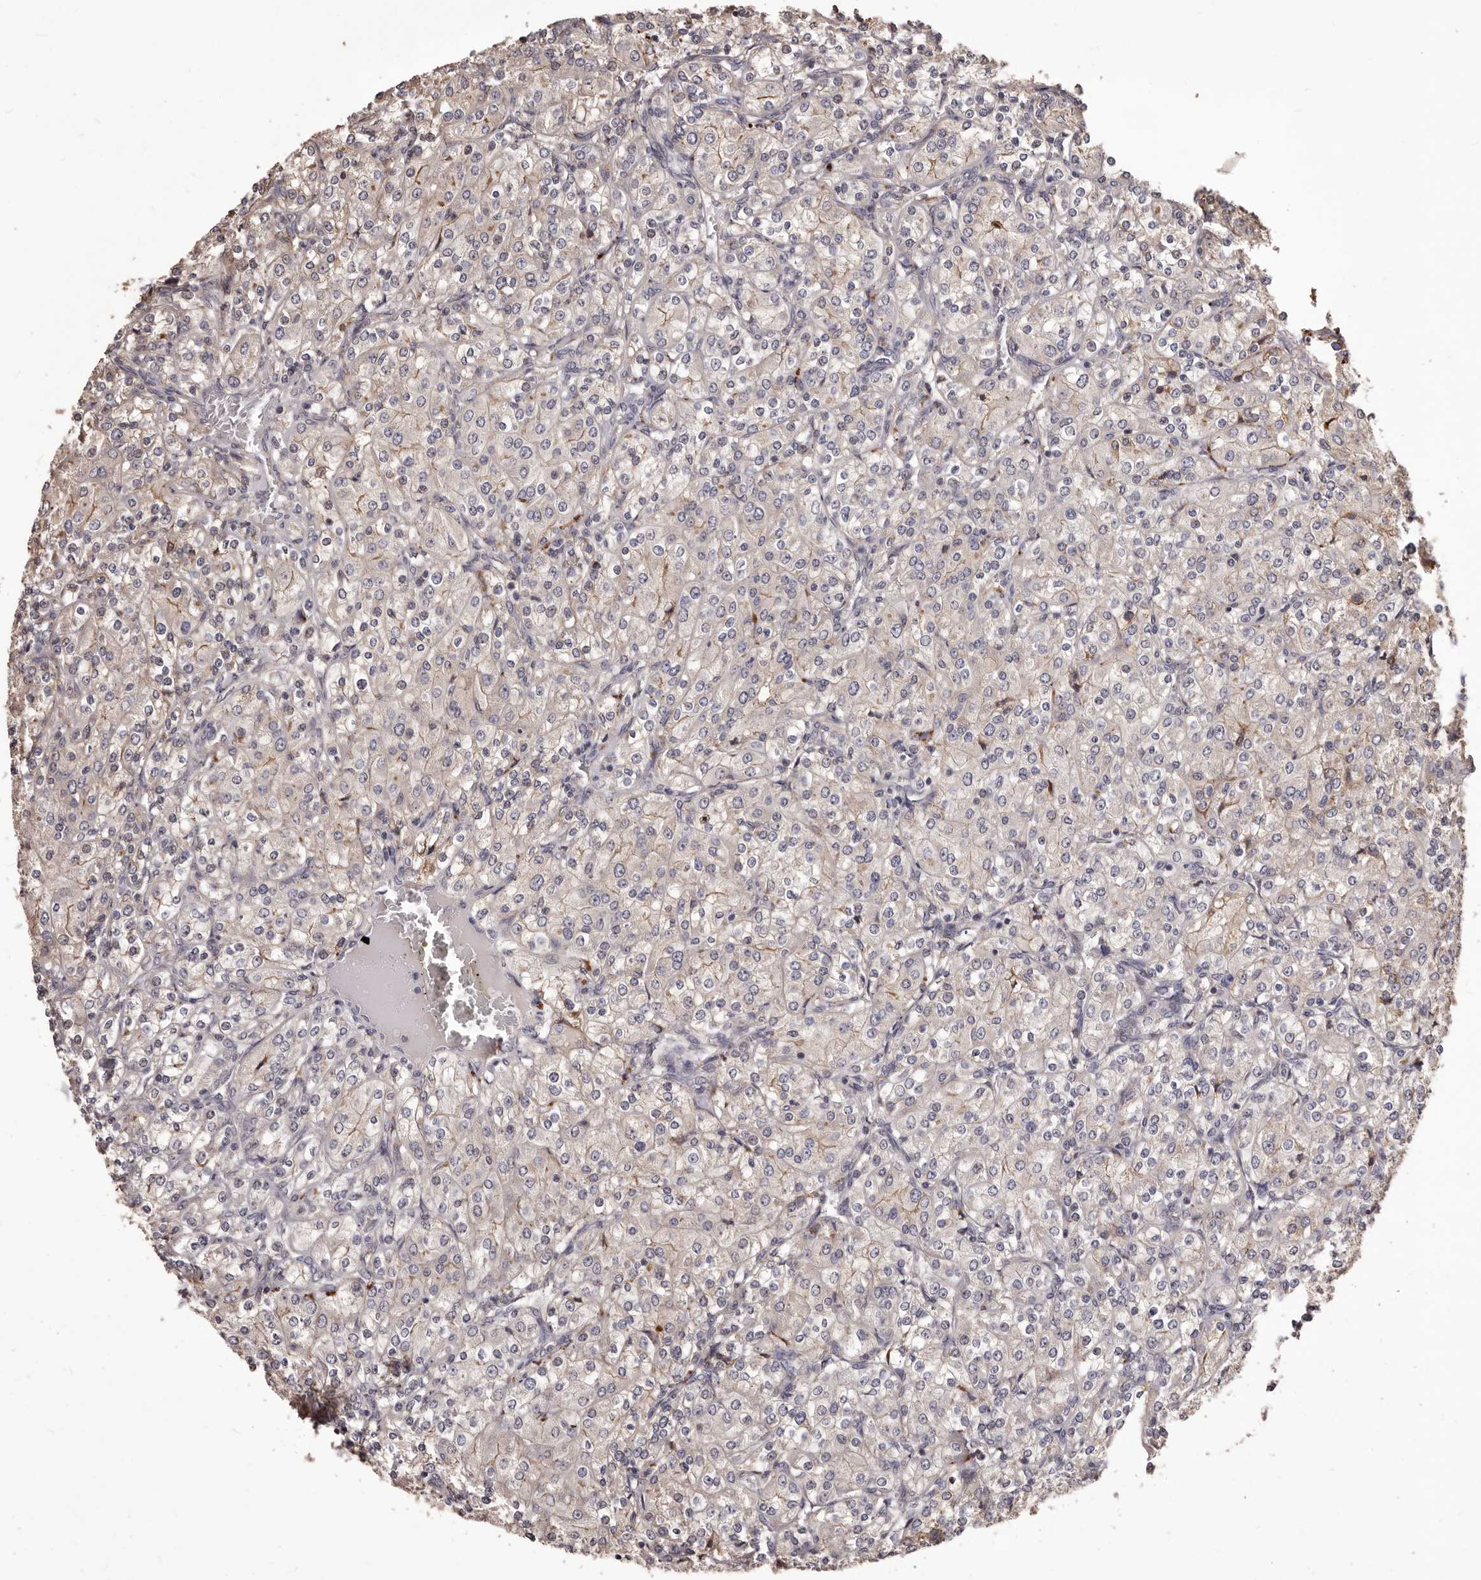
{"staining": {"intensity": "negative", "quantity": "none", "location": "none"}, "tissue": "renal cancer", "cell_type": "Tumor cells", "image_type": "cancer", "snomed": [{"axis": "morphology", "description": "Adenocarcinoma, NOS"}, {"axis": "topography", "description": "Kidney"}], "caption": "IHC histopathology image of neoplastic tissue: adenocarcinoma (renal) stained with DAB reveals no significant protein staining in tumor cells.", "gene": "ALPK1", "patient": {"sex": "male", "age": 77}}